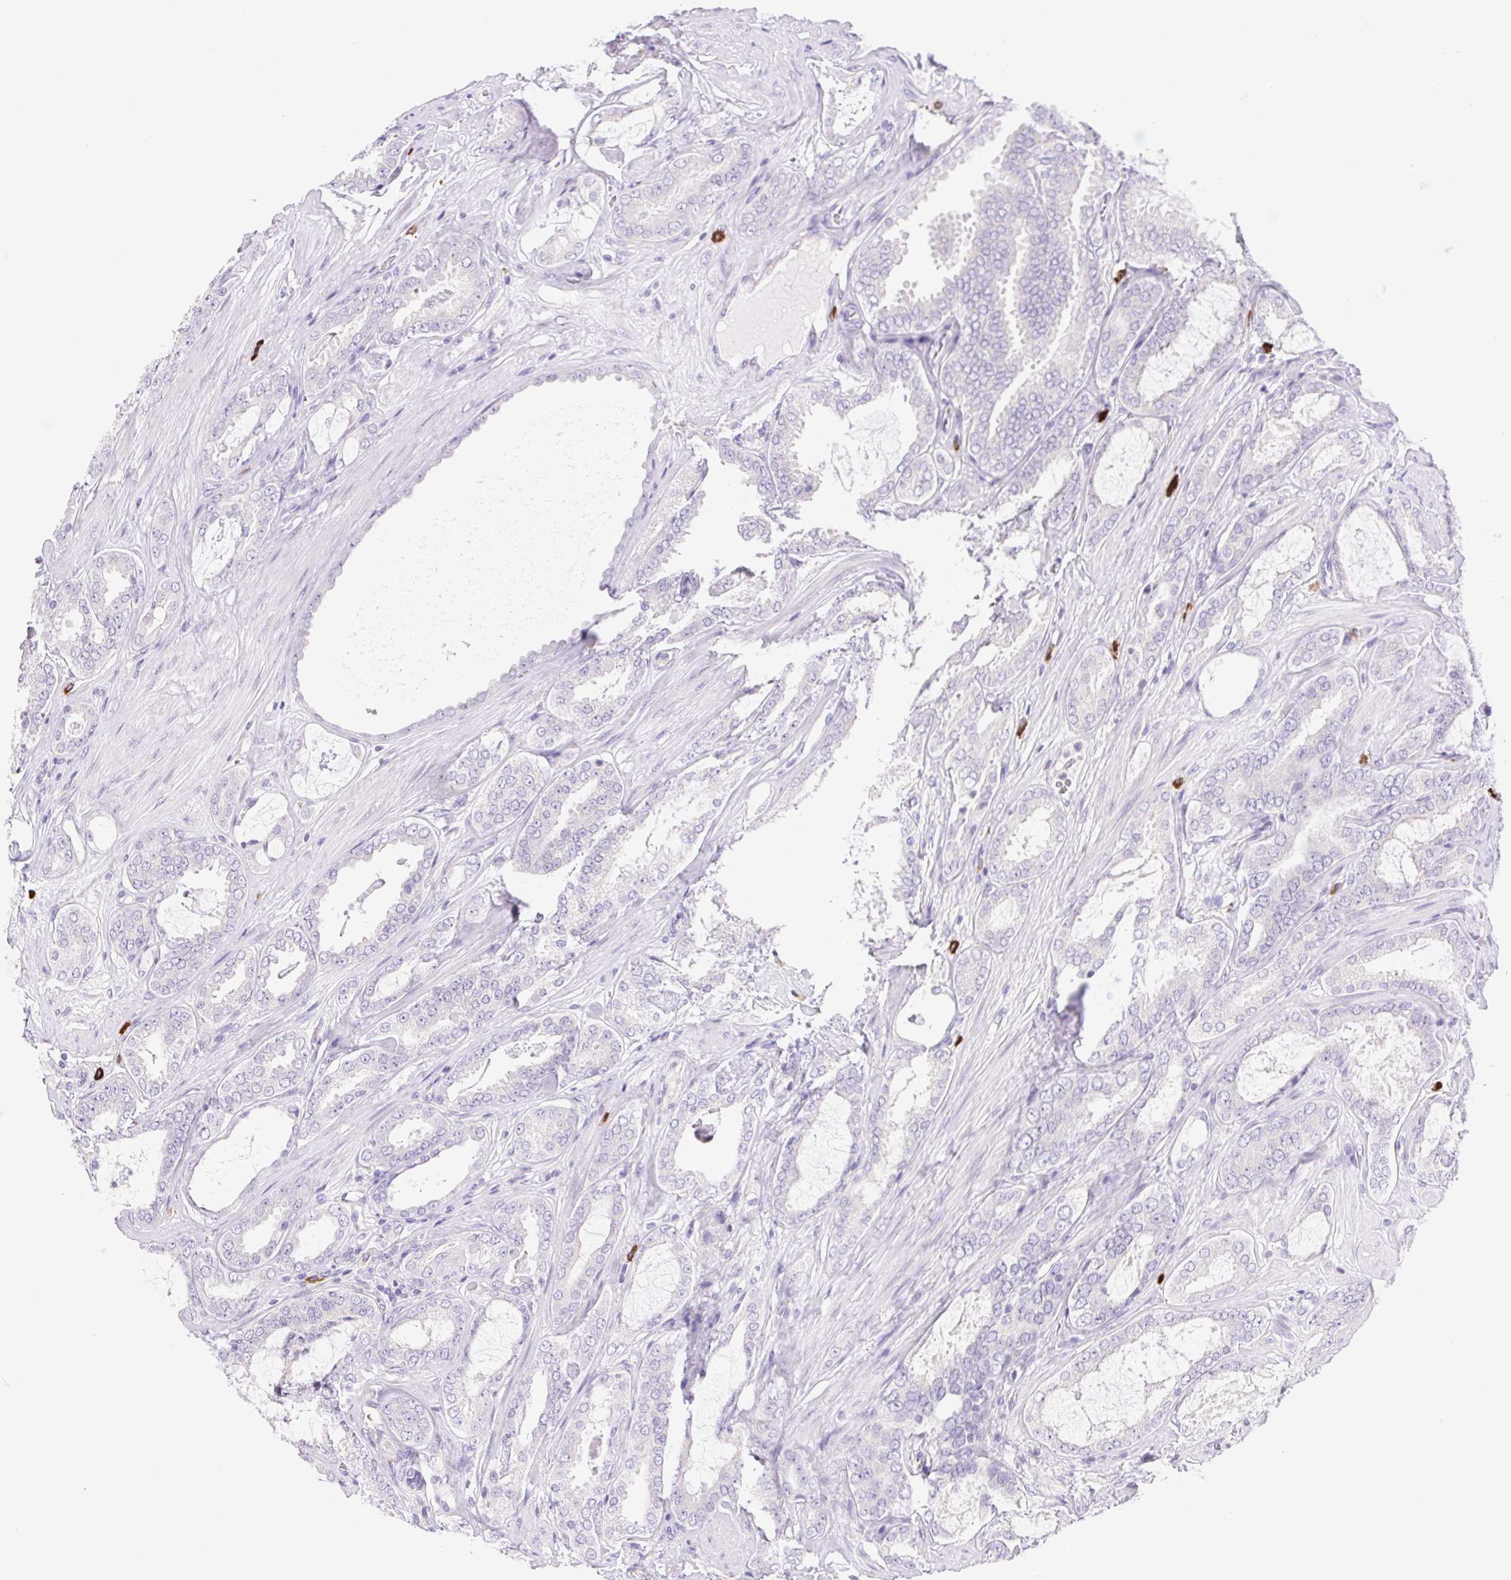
{"staining": {"intensity": "negative", "quantity": "none", "location": "none"}, "tissue": "prostate cancer", "cell_type": "Tumor cells", "image_type": "cancer", "snomed": [{"axis": "morphology", "description": "Adenocarcinoma, High grade"}, {"axis": "topography", "description": "Prostate"}], "caption": "Tumor cells are negative for protein expression in human prostate high-grade adenocarcinoma. Brightfield microscopy of immunohistochemistry stained with DAB (brown) and hematoxylin (blue), captured at high magnification.", "gene": "FAM177B", "patient": {"sex": "male", "age": 63}}